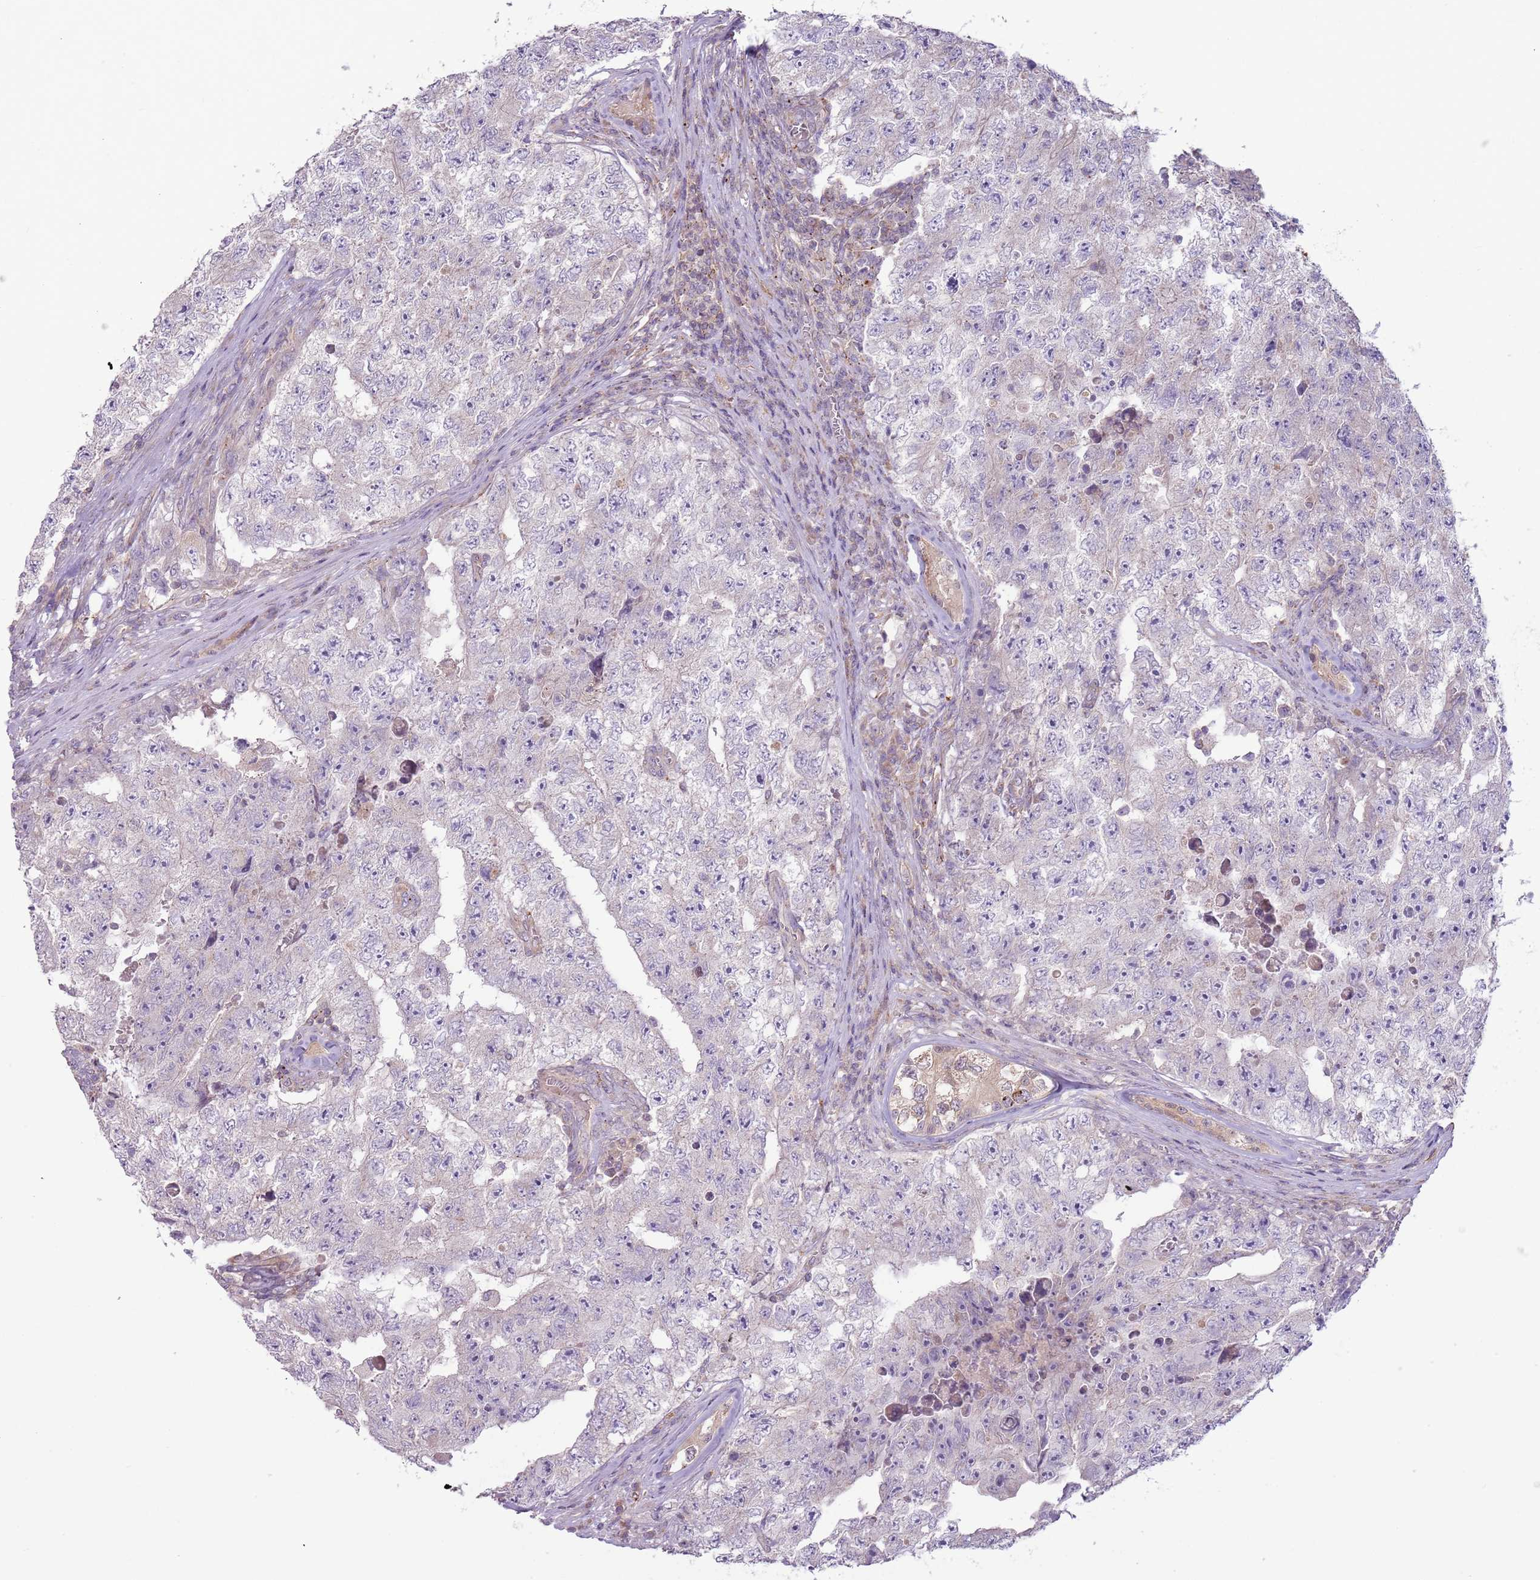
{"staining": {"intensity": "negative", "quantity": "none", "location": "none"}, "tissue": "testis cancer", "cell_type": "Tumor cells", "image_type": "cancer", "snomed": [{"axis": "morphology", "description": "Carcinoma, Embryonal, NOS"}, {"axis": "topography", "description": "Testis"}], "caption": "IHC image of human testis cancer (embryonal carcinoma) stained for a protein (brown), which exhibits no expression in tumor cells.", "gene": "DTD2", "patient": {"sex": "male", "age": 17}}